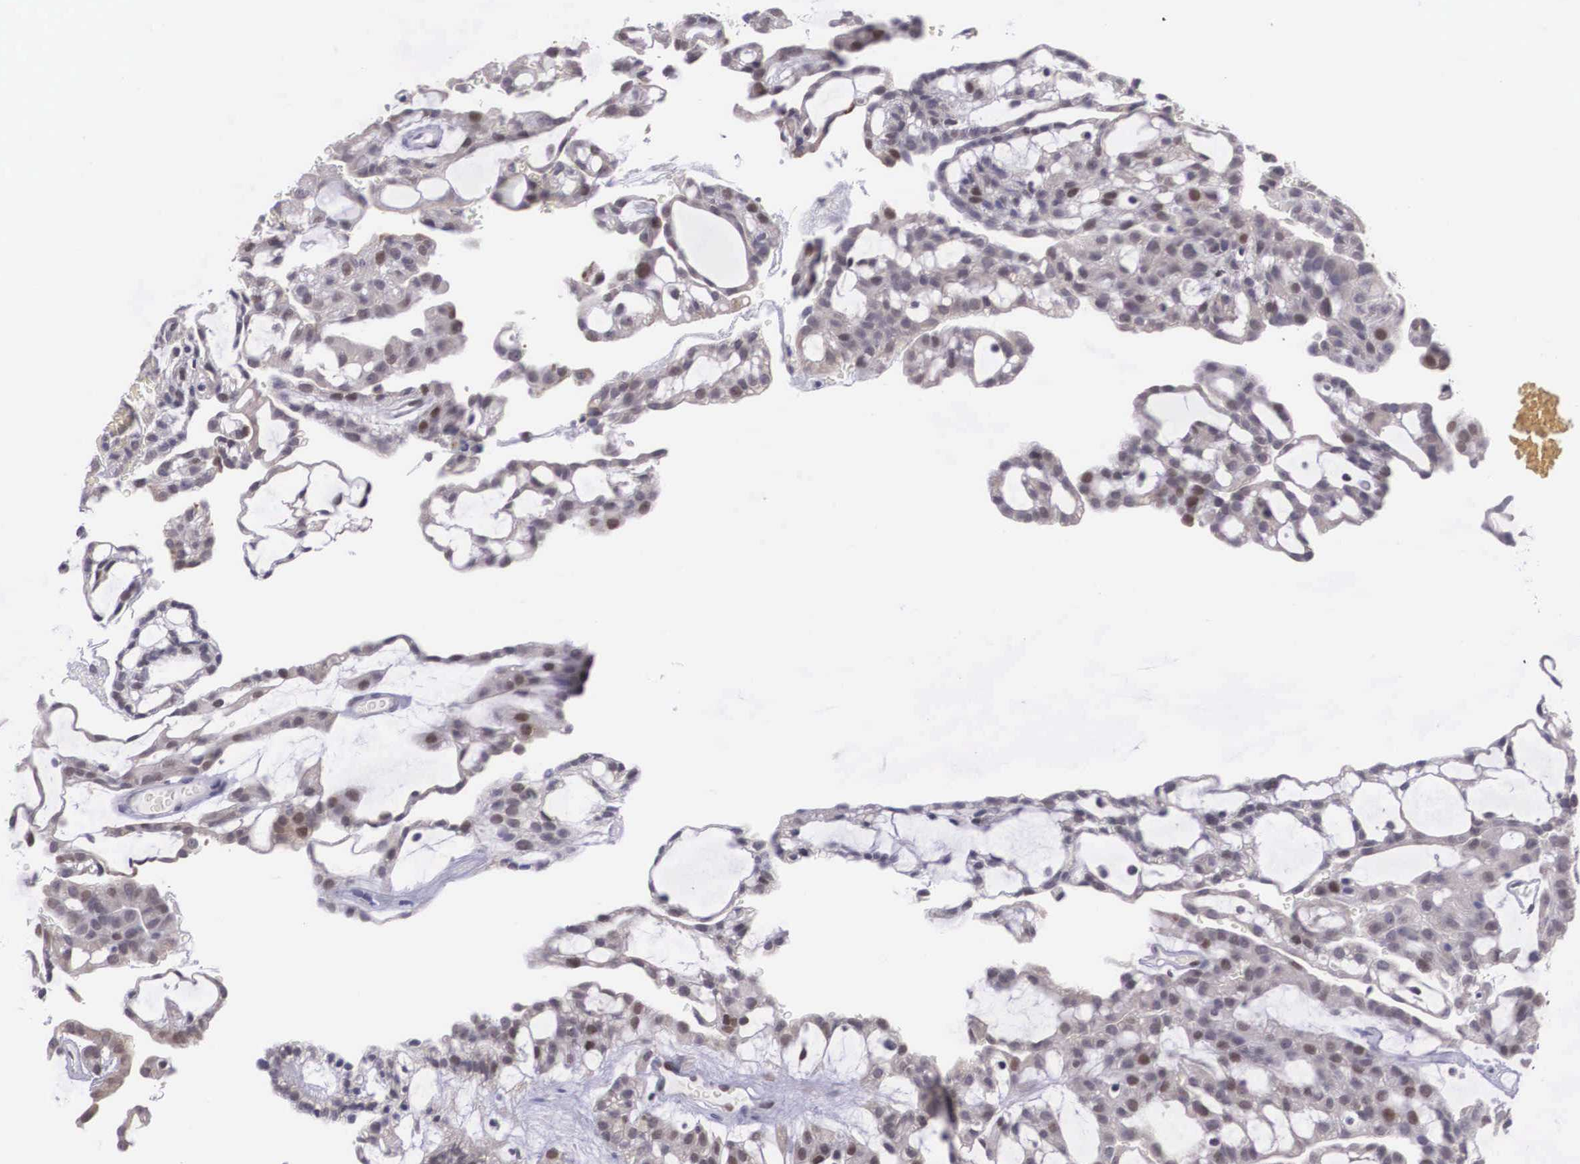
{"staining": {"intensity": "weak", "quantity": "<25%", "location": "cytoplasmic/membranous,nuclear"}, "tissue": "renal cancer", "cell_type": "Tumor cells", "image_type": "cancer", "snomed": [{"axis": "morphology", "description": "Adenocarcinoma, NOS"}, {"axis": "topography", "description": "Kidney"}], "caption": "Tumor cells show no significant staining in renal cancer (adenocarcinoma). (Brightfield microscopy of DAB (3,3'-diaminobenzidine) immunohistochemistry at high magnification).", "gene": "SLC25A21", "patient": {"sex": "male", "age": 63}}